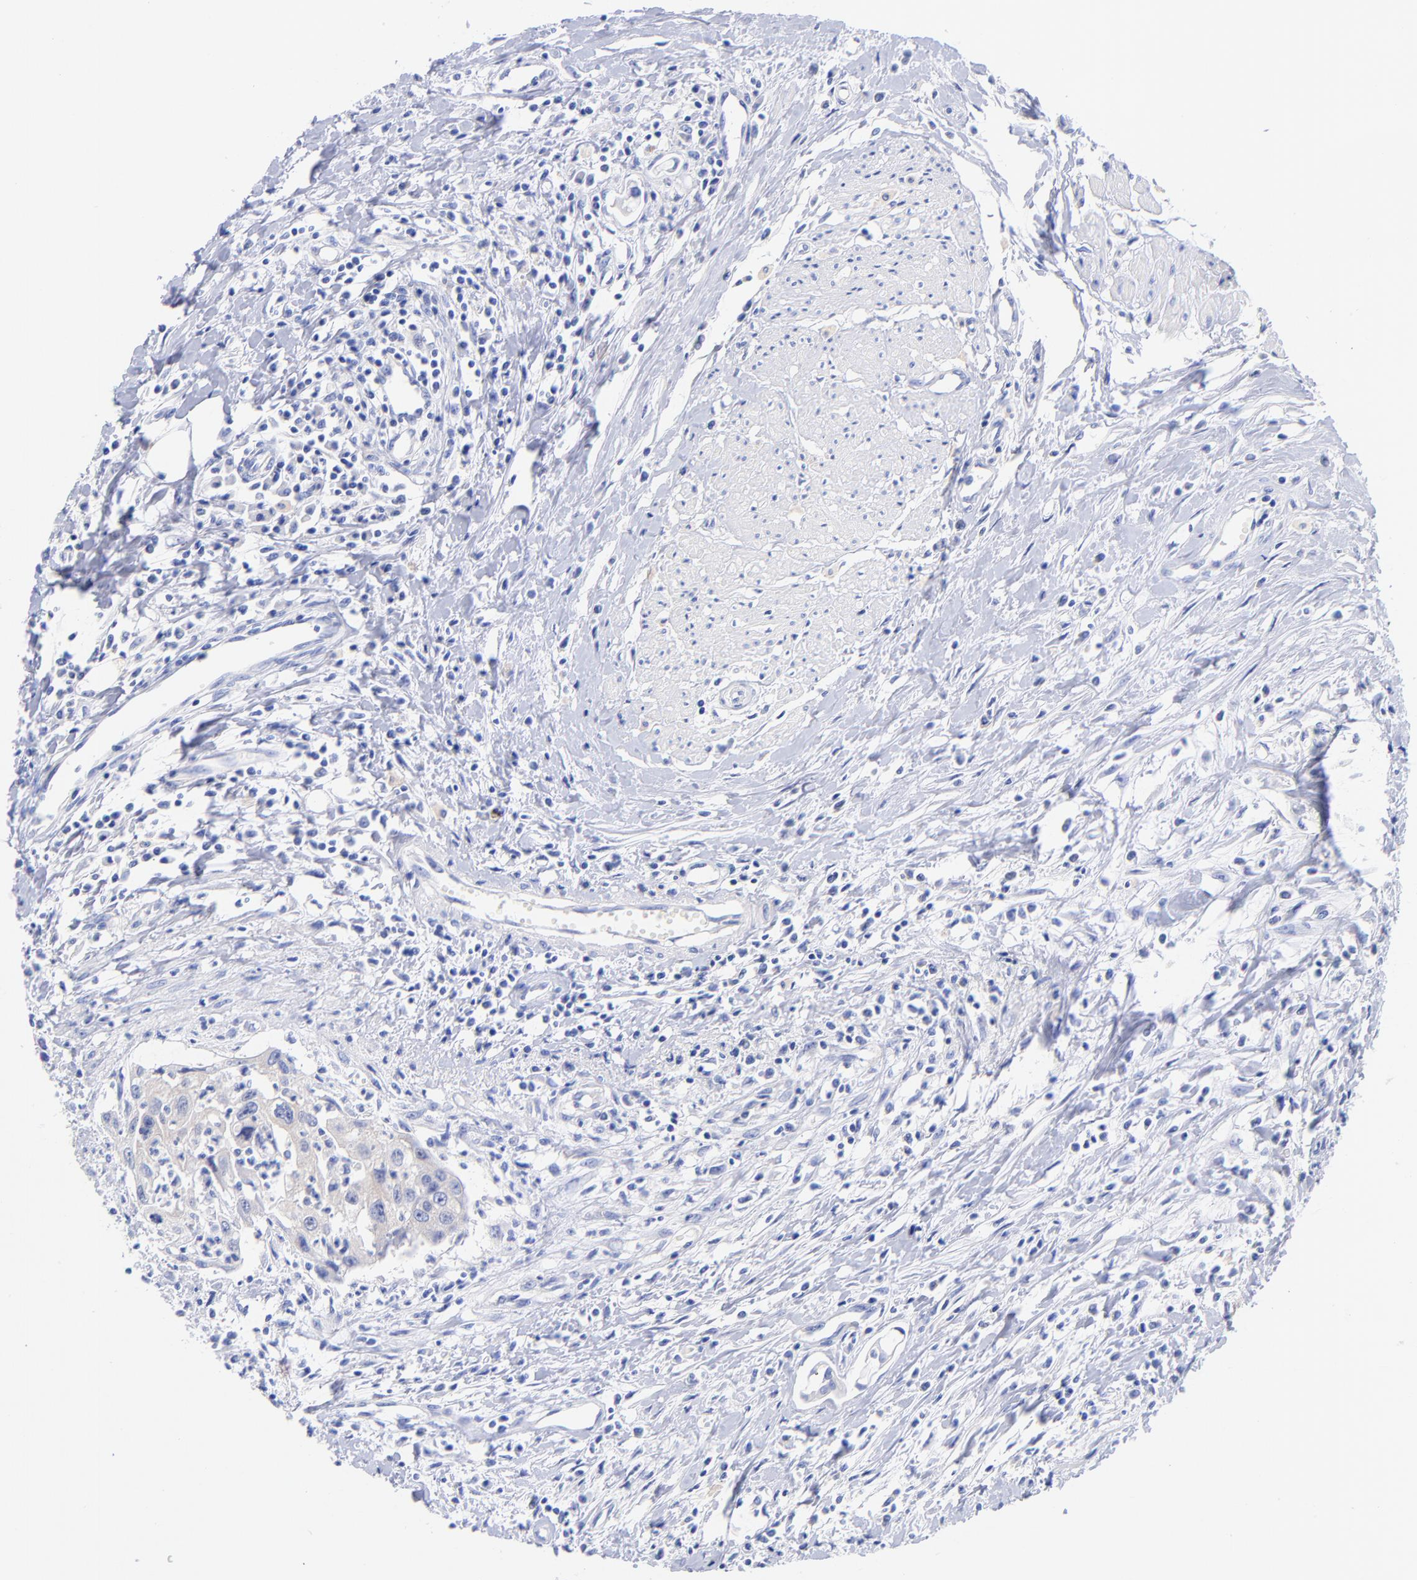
{"staining": {"intensity": "negative", "quantity": "none", "location": "none"}, "tissue": "urothelial cancer", "cell_type": "Tumor cells", "image_type": "cancer", "snomed": [{"axis": "morphology", "description": "Urothelial carcinoma, High grade"}, {"axis": "topography", "description": "Urinary bladder"}], "caption": "The IHC photomicrograph has no significant expression in tumor cells of urothelial cancer tissue.", "gene": "GPHN", "patient": {"sex": "male", "age": 66}}